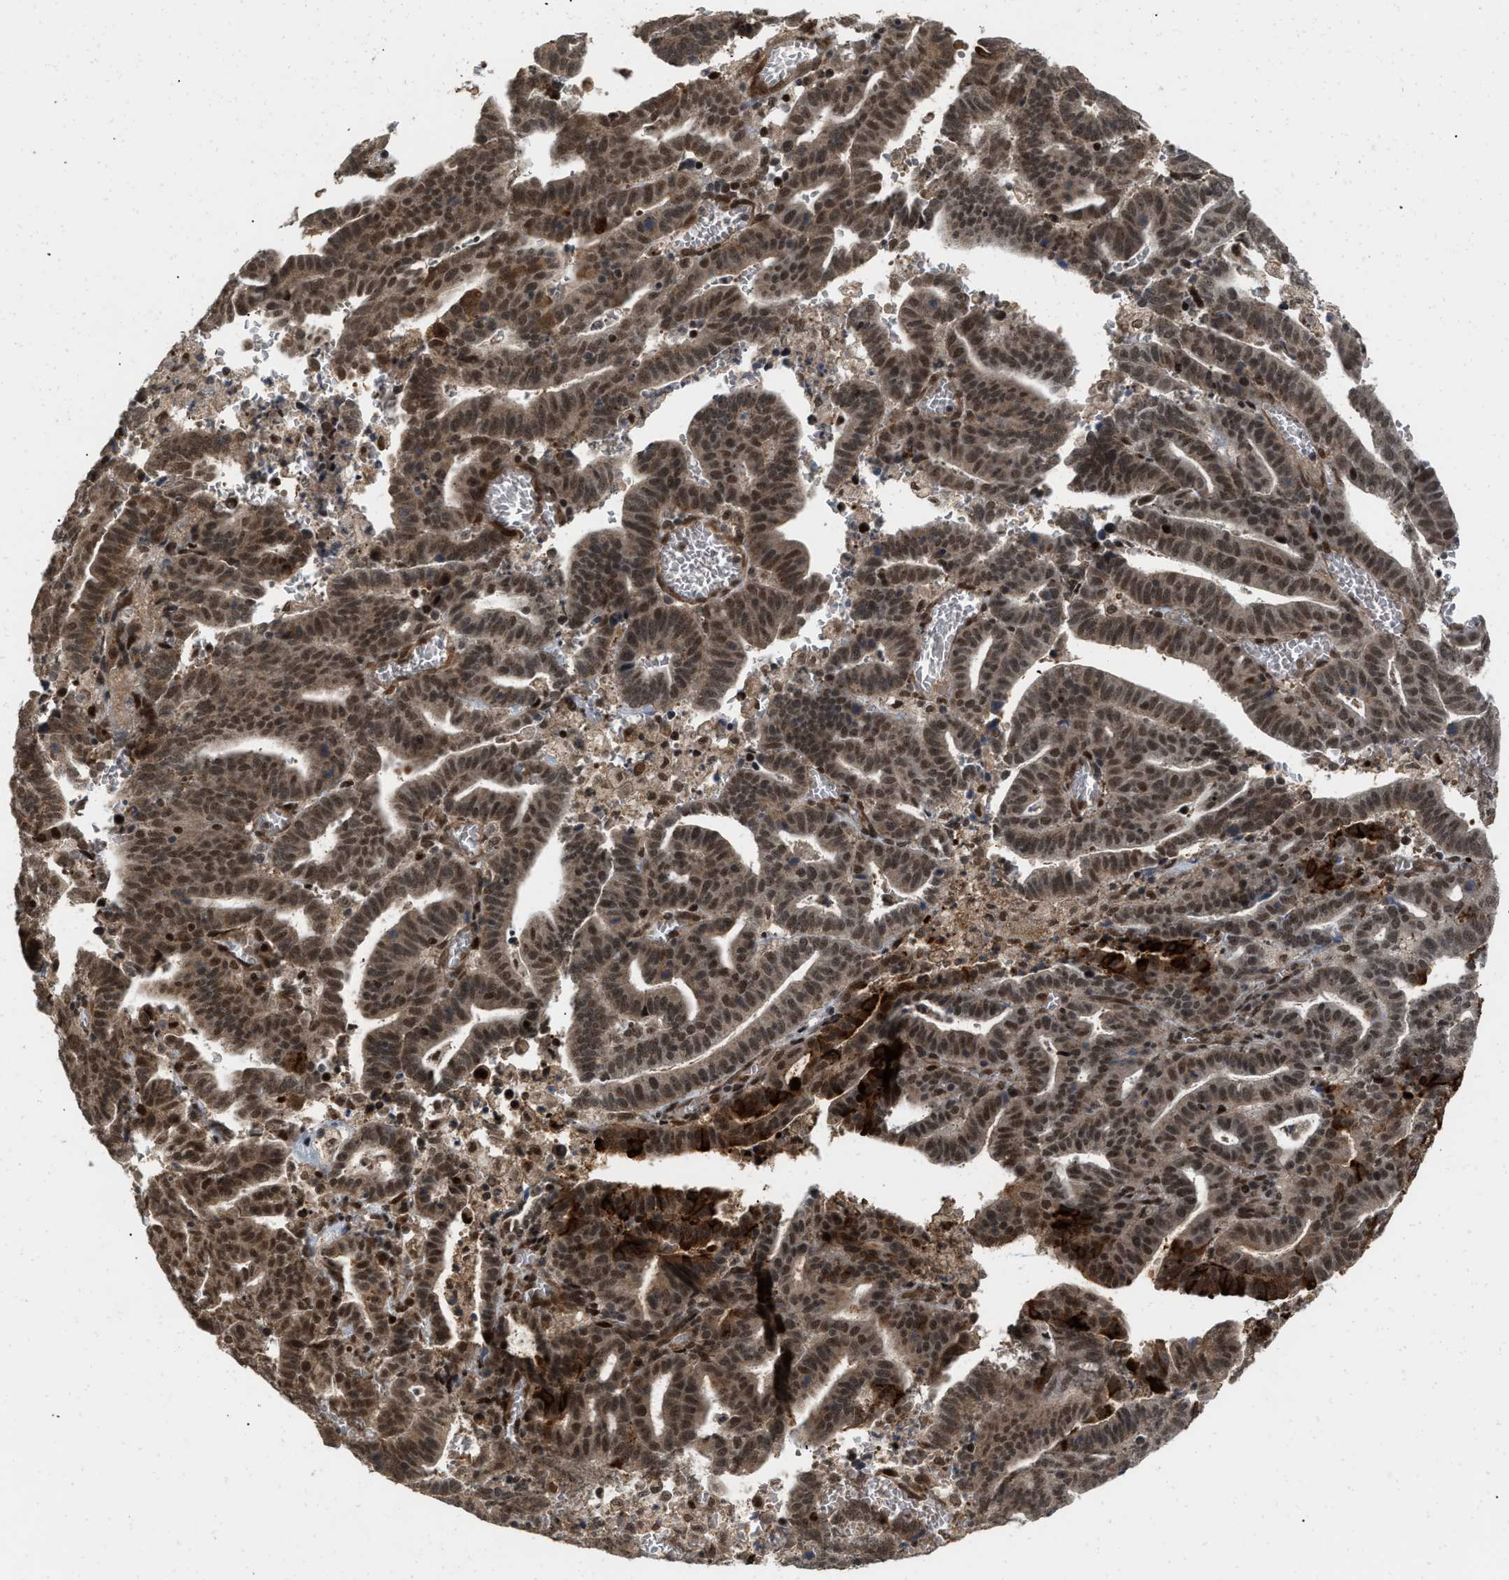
{"staining": {"intensity": "strong", "quantity": ">75%", "location": "nuclear"}, "tissue": "endometrial cancer", "cell_type": "Tumor cells", "image_type": "cancer", "snomed": [{"axis": "morphology", "description": "Adenocarcinoma, NOS"}, {"axis": "topography", "description": "Uterus"}], "caption": "Adenocarcinoma (endometrial) tissue shows strong nuclear positivity in about >75% of tumor cells, visualized by immunohistochemistry.", "gene": "ANKRD11", "patient": {"sex": "female", "age": 83}}